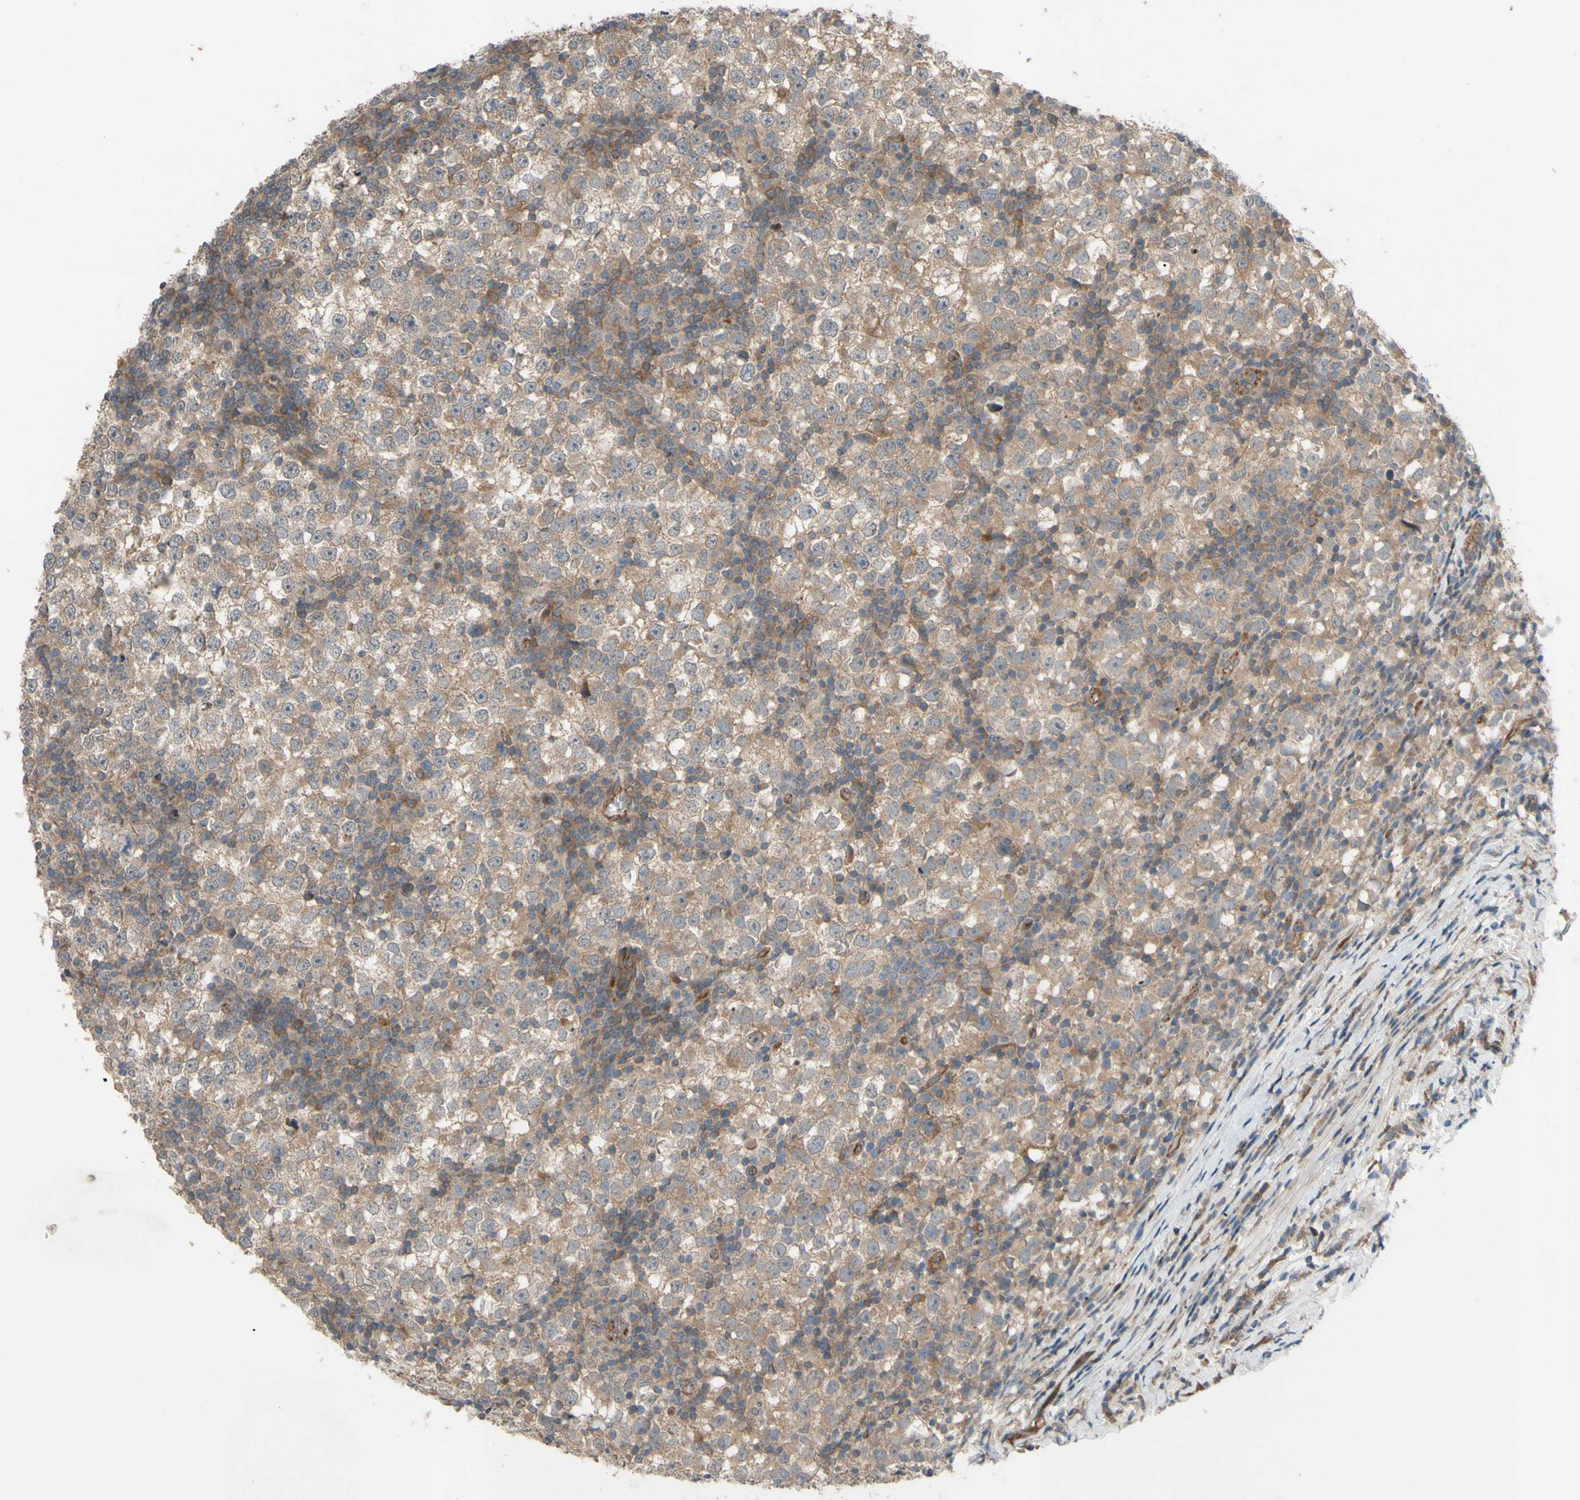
{"staining": {"intensity": "weak", "quantity": ">75%", "location": "cytoplasmic/membranous"}, "tissue": "testis cancer", "cell_type": "Tumor cells", "image_type": "cancer", "snomed": [{"axis": "morphology", "description": "Seminoma, NOS"}, {"axis": "topography", "description": "Testis"}], "caption": "Immunohistochemistry (DAB) staining of seminoma (testis) reveals weak cytoplasmic/membranous protein expression in approximately >75% of tumor cells. Immunohistochemistry stains the protein in brown and the nuclei are stained blue.", "gene": "SHROOM4", "patient": {"sex": "male", "age": 65}}